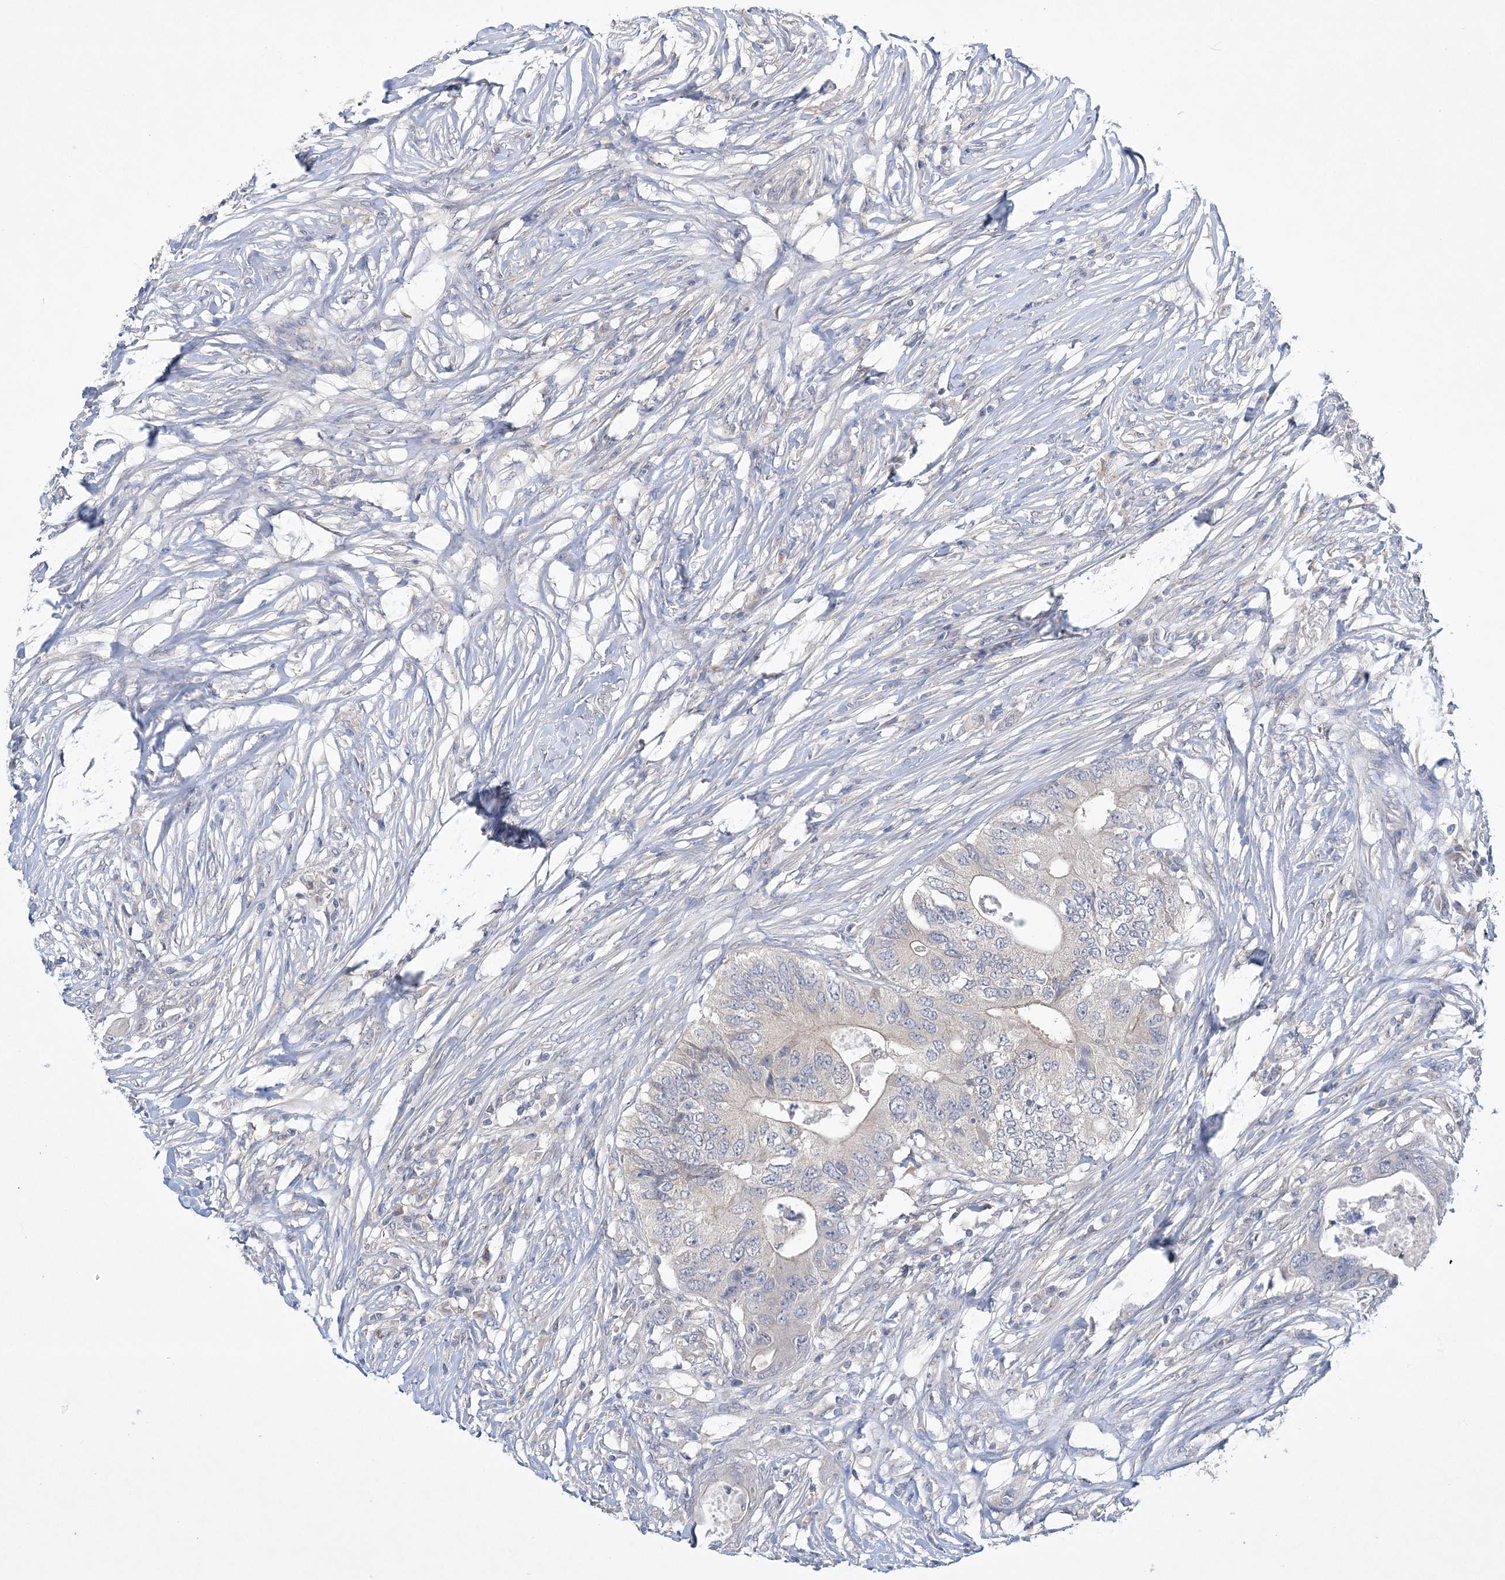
{"staining": {"intensity": "negative", "quantity": "none", "location": "none"}, "tissue": "colorectal cancer", "cell_type": "Tumor cells", "image_type": "cancer", "snomed": [{"axis": "morphology", "description": "Adenocarcinoma, NOS"}, {"axis": "topography", "description": "Colon"}], "caption": "This is a micrograph of immunohistochemistry staining of colorectal cancer, which shows no positivity in tumor cells.", "gene": "ANKRD35", "patient": {"sex": "male", "age": 71}}